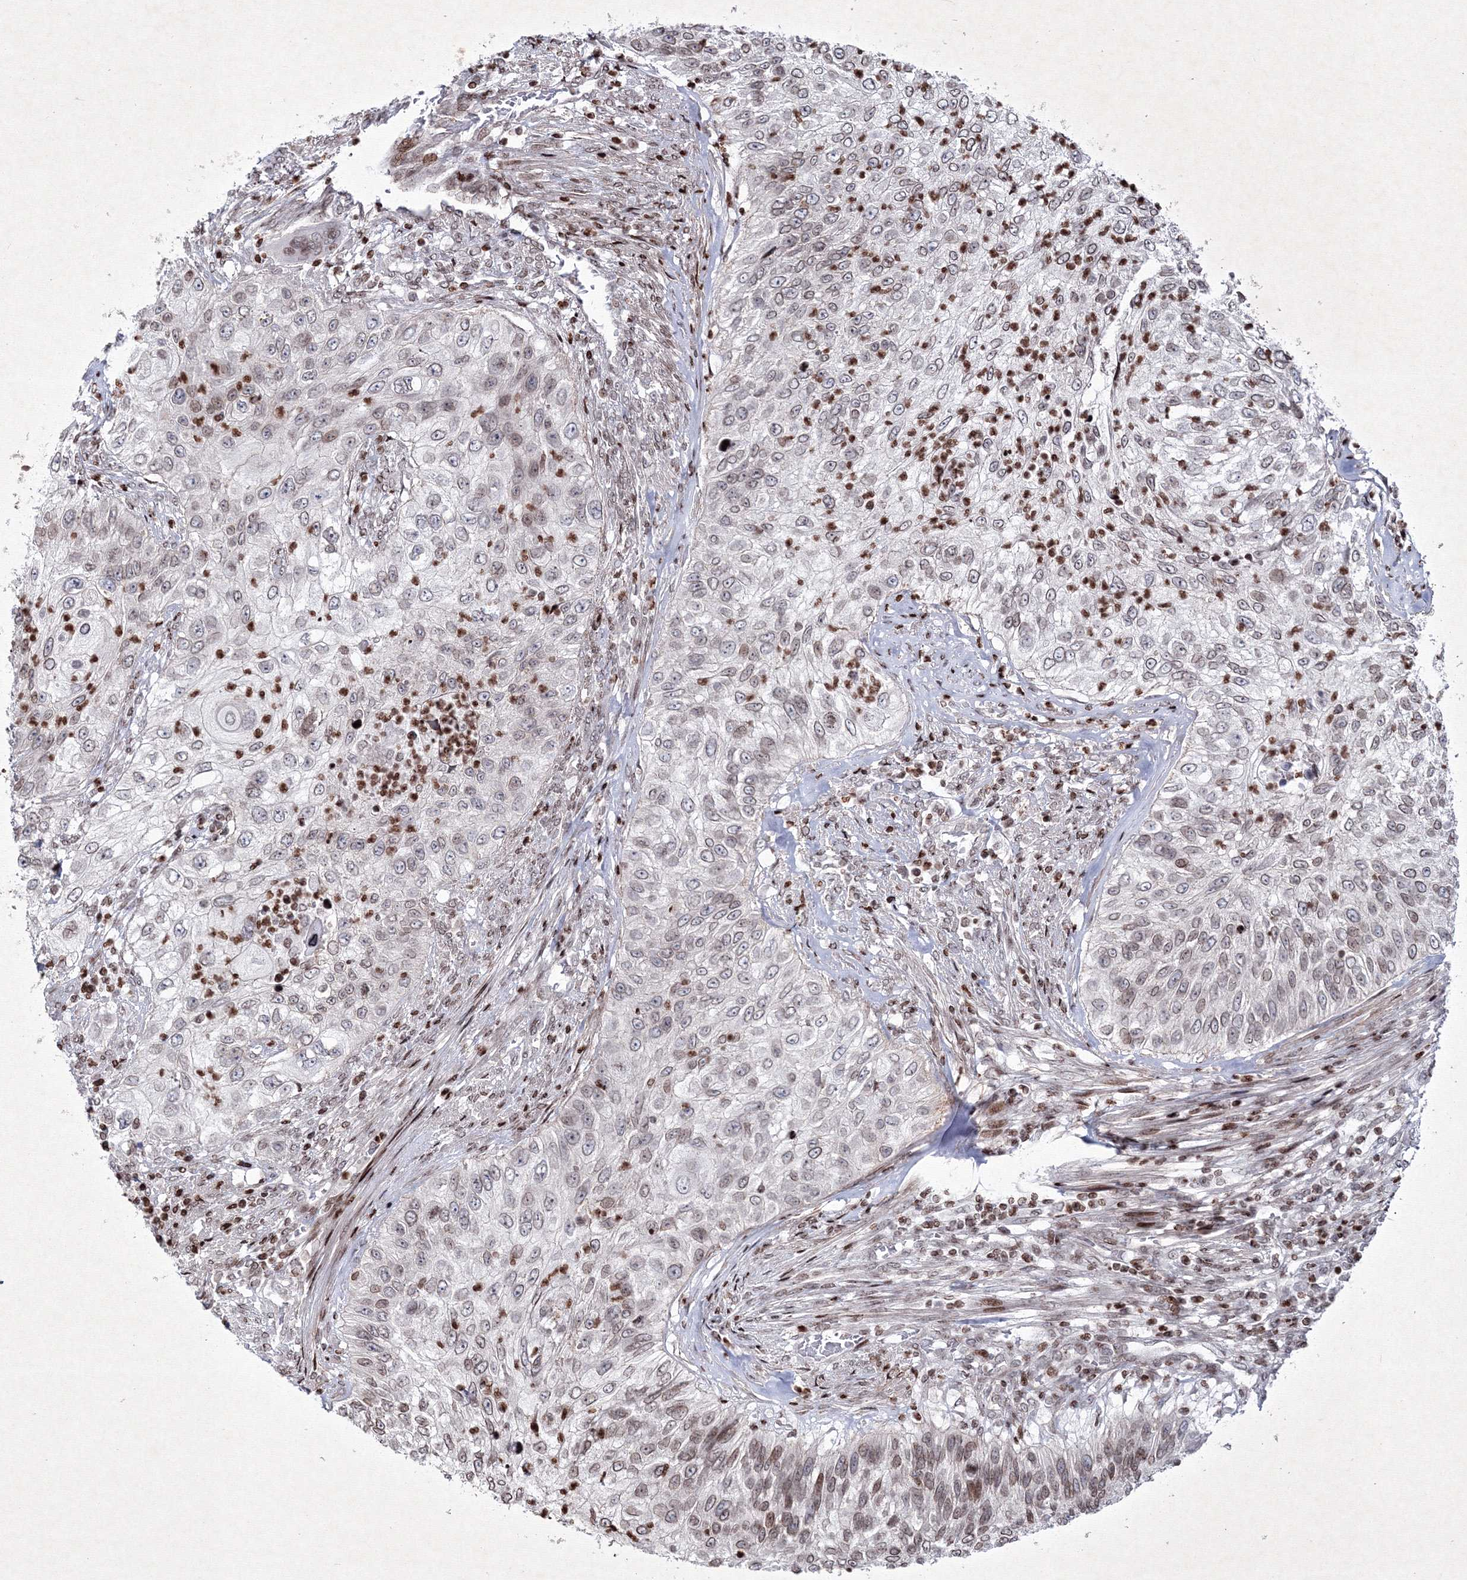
{"staining": {"intensity": "weak", "quantity": "<25%", "location": "nuclear"}, "tissue": "urothelial cancer", "cell_type": "Tumor cells", "image_type": "cancer", "snomed": [{"axis": "morphology", "description": "Urothelial carcinoma, High grade"}, {"axis": "topography", "description": "Urinary bladder"}], "caption": "Urothelial carcinoma (high-grade) was stained to show a protein in brown. There is no significant expression in tumor cells.", "gene": "SMIM29", "patient": {"sex": "female", "age": 60}}